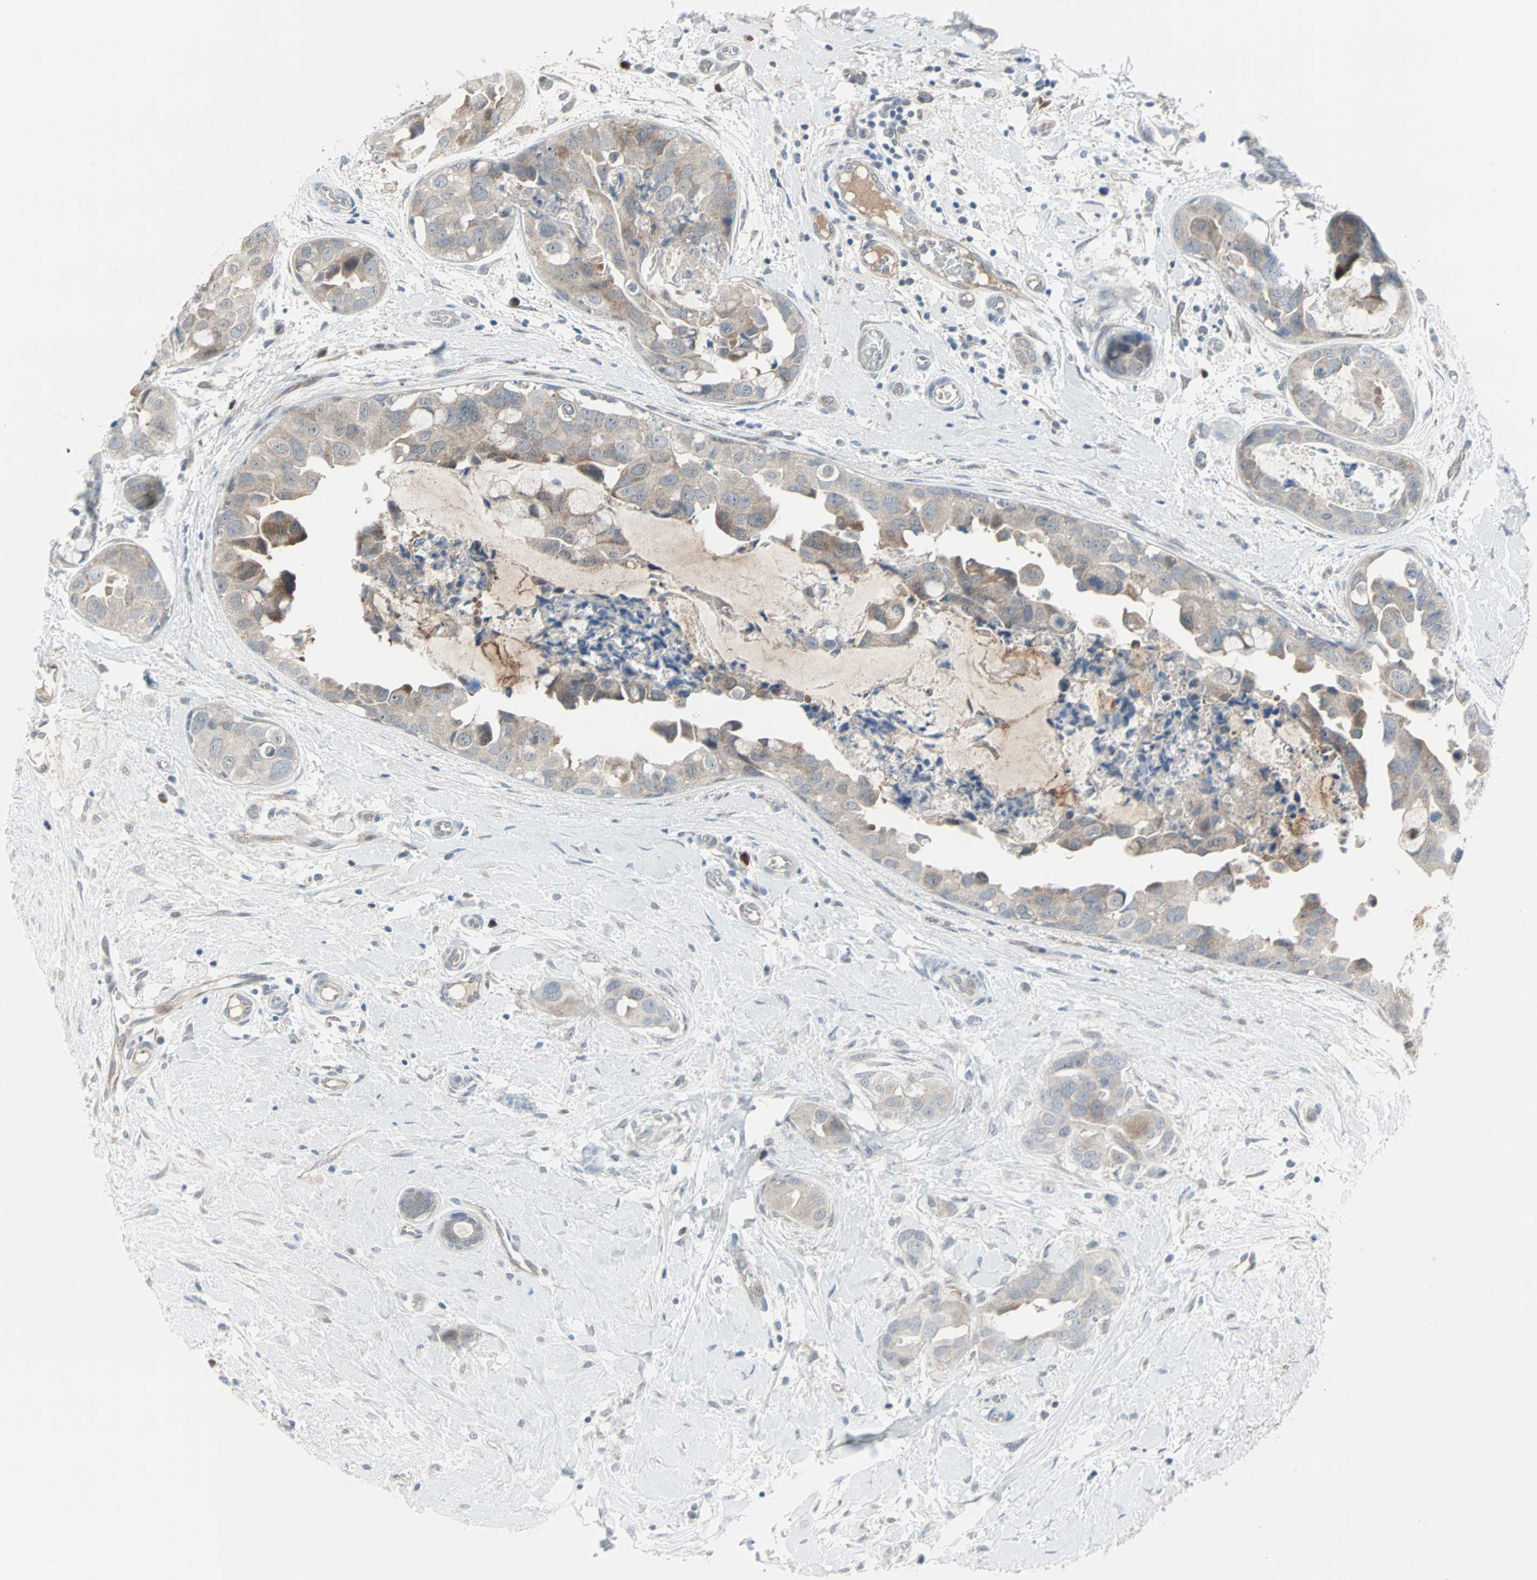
{"staining": {"intensity": "weak", "quantity": "<25%", "location": "cytoplasmic/membranous"}, "tissue": "breast cancer", "cell_type": "Tumor cells", "image_type": "cancer", "snomed": [{"axis": "morphology", "description": "Duct carcinoma"}, {"axis": "topography", "description": "Breast"}], "caption": "The IHC photomicrograph has no significant staining in tumor cells of intraductal carcinoma (breast) tissue.", "gene": "CASP3", "patient": {"sex": "female", "age": 40}}